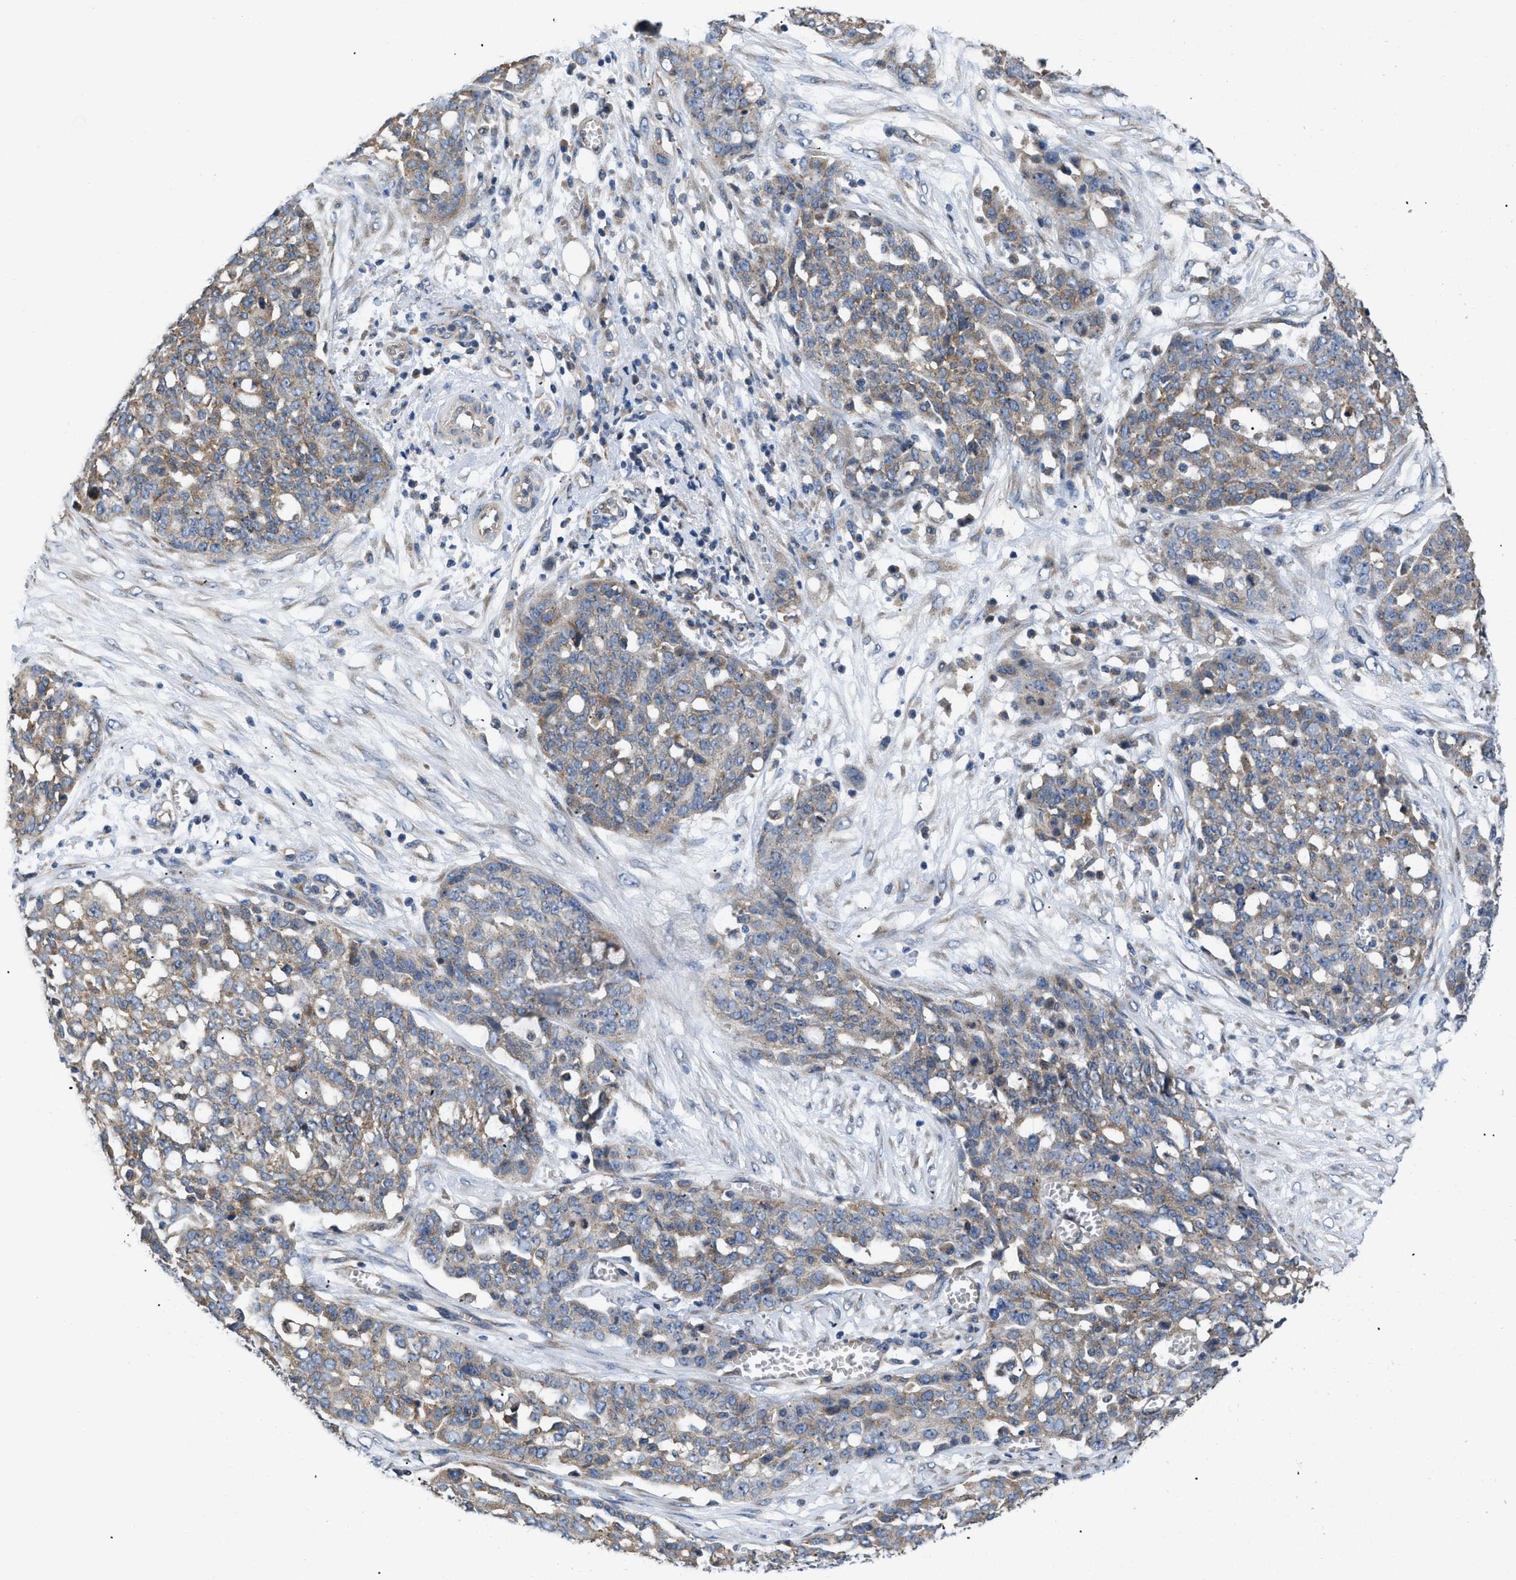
{"staining": {"intensity": "weak", "quantity": ">75%", "location": "cytoplasmic/membranous"}, "tissue": "ovarian cancer", "cell_type": "Tumor cells", "image_type": "cancer", "snomed": [{"axis": "morphology", "description": "Cystadenocarcinoma, serous, NOS"}, {"axis": "topography", "description": "Soft tissue"}, {"axis": "topography", "description": "Ovary"}], "caption": "Immunohistochemistry histopathology image of neoplastic tissue: ovarian cancer (serous cystadenocarcinoma) stained using immunohistochemistry displays low levels of weak protein expression localized specifically in the cytoplasmic/membranous of tumor cells, appearing as a cytoplasmic/membranous brown color.", "gene": "CEP128", "patient": {"sex": "female", "age": 57}}